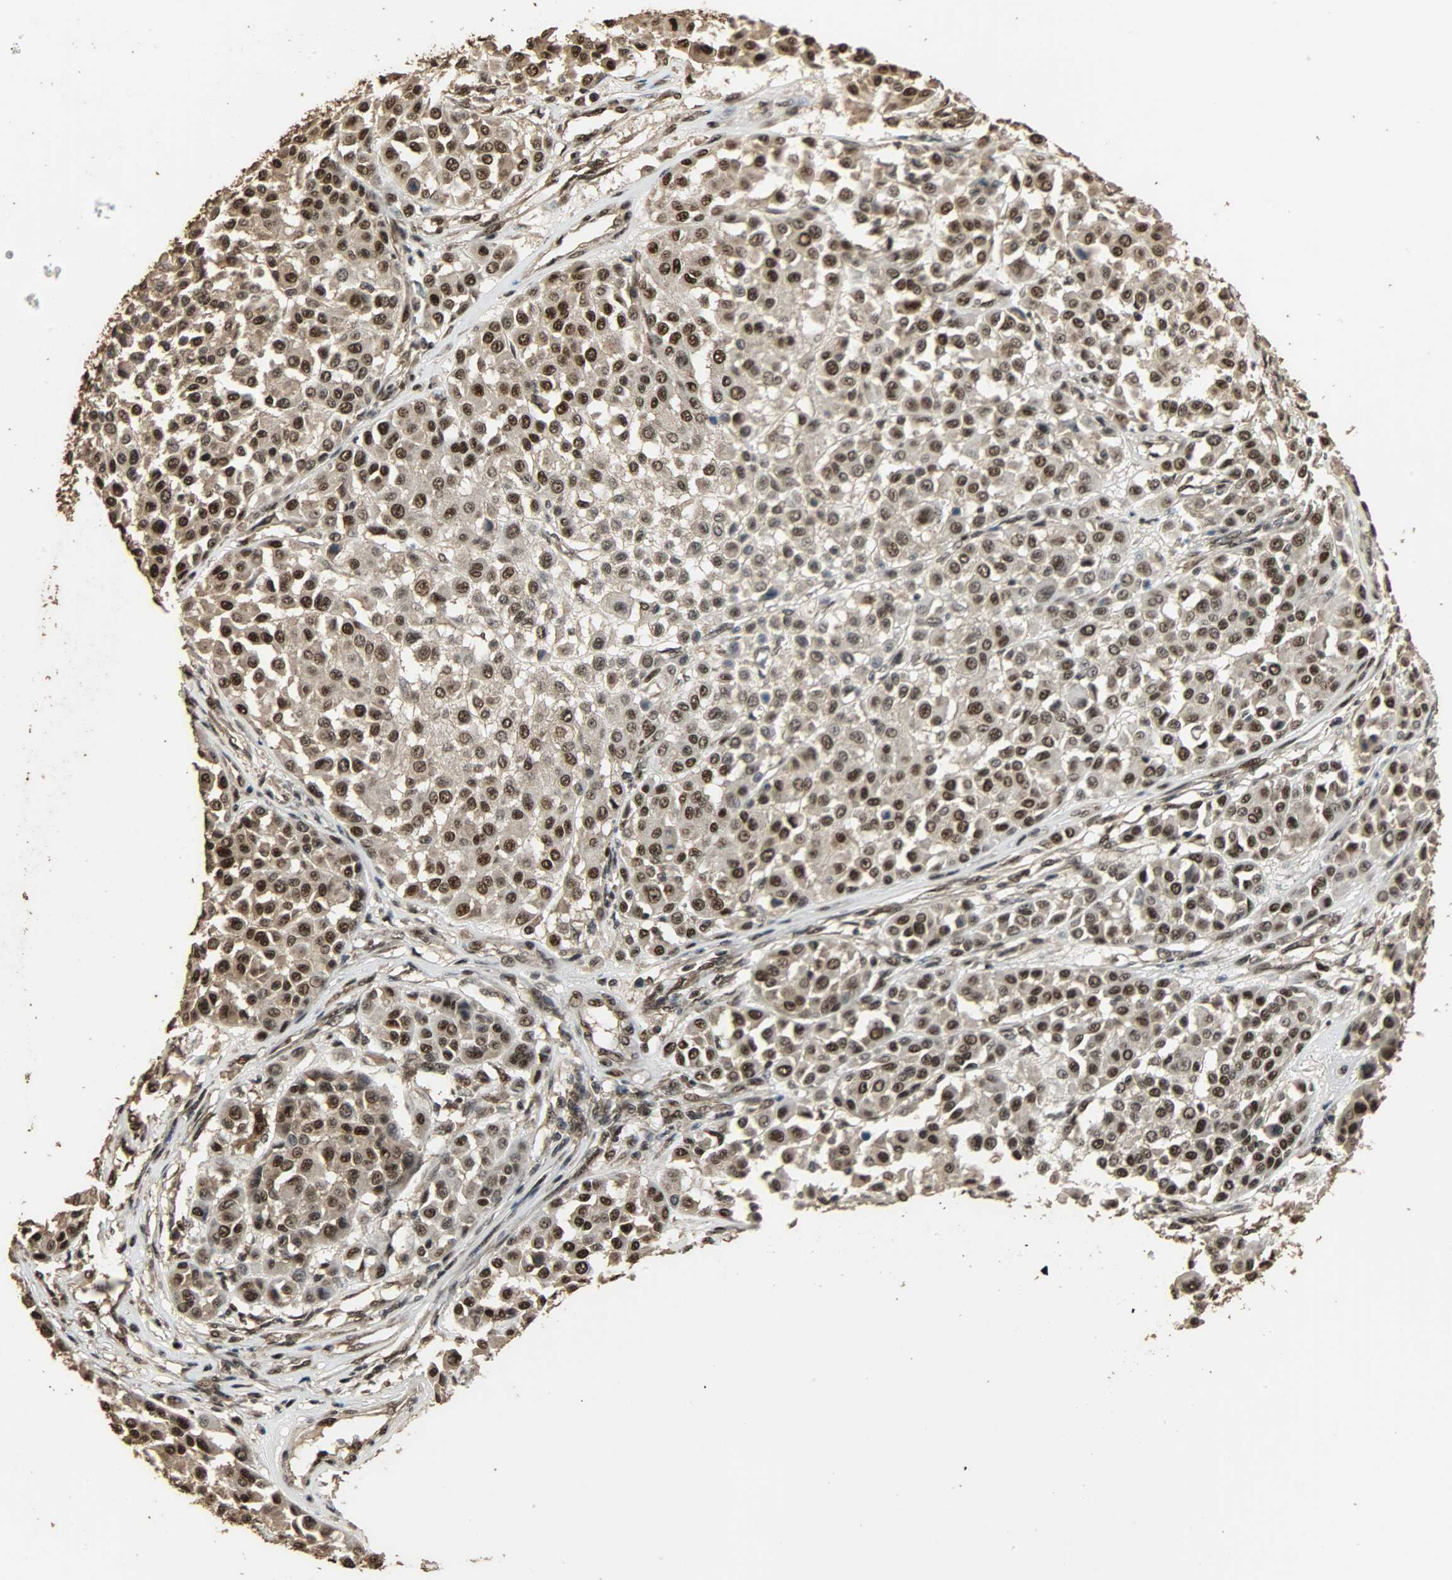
{"staining": {"intensity": "strong", "quantity": ">75%", "location": "nuclear"}, "tissue": "melanoma", "cell_type": "Tumor cells", "image_type": "cancer", "snomed": [{"axis": "morphology", "description": "Malignant melanoma, Metastatic site"}, {"axis": "topography", "description": "Soft tissue"}], "caption": "A brown stain shows strong nuclear expression of a protein in malignant melanoma (metastatic site) tumor cells.", "gene": "CCNT2", "patient": {"sex": "male", "age": 41}}